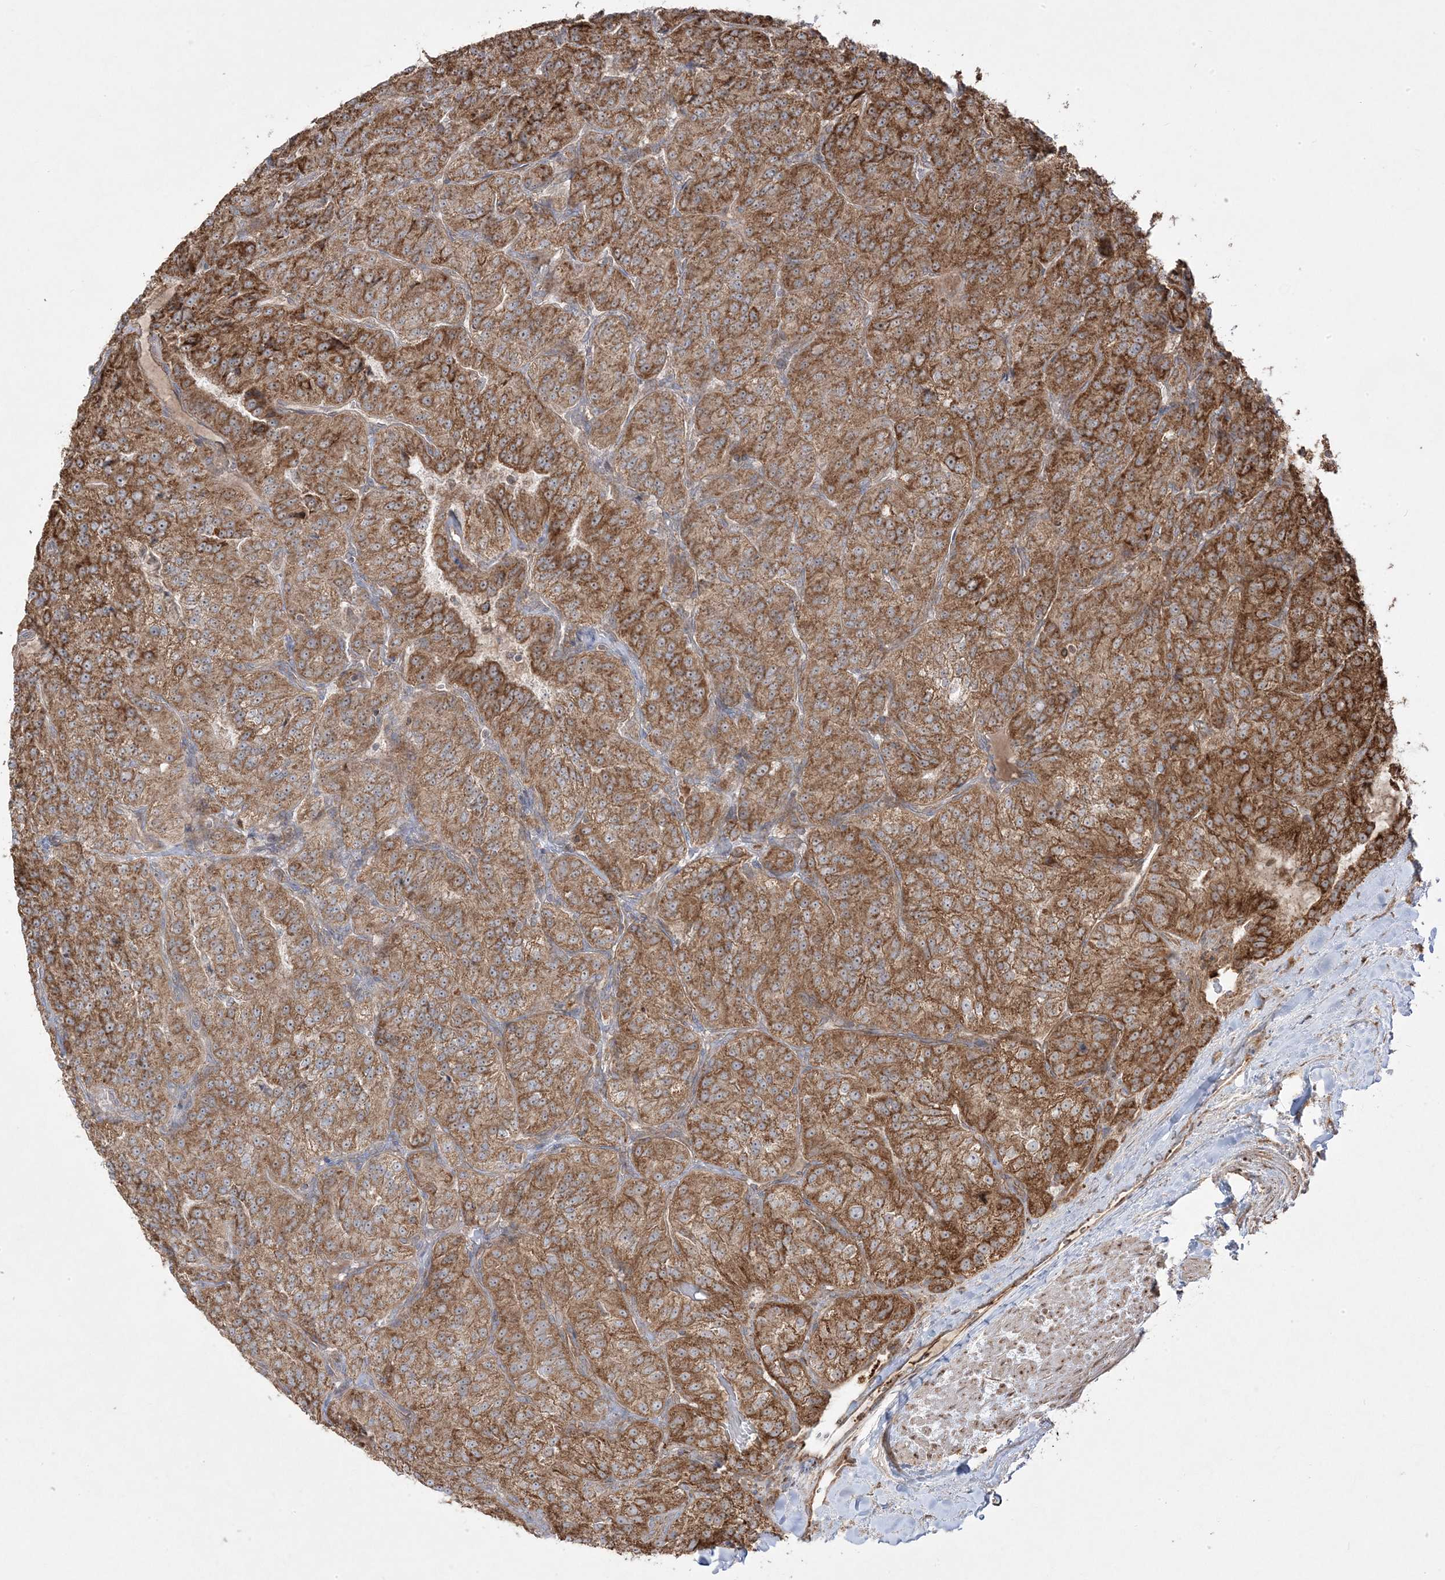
{"staining": {"intensity": "strong", "quantity": ">75%", "location": "cytoplasmic/membranous"}, "tissue": "renal cancer", "cell_type": "Tumor cells", "image_type": "cancer", "snomed": [{"axis": "morphology", "description": "Adenocarcinoma, NOS"}, {"axis": "topography", "description": "Kidney"}], "caption": "This image reveals IHC staining of human adenocarcinoma (renal), with high strong cytoplasmic/membranous positivity in approximately >75% of tumor cells.", "gene": "CLUAP1", "patient": {"sex": "female", "age": 63}}